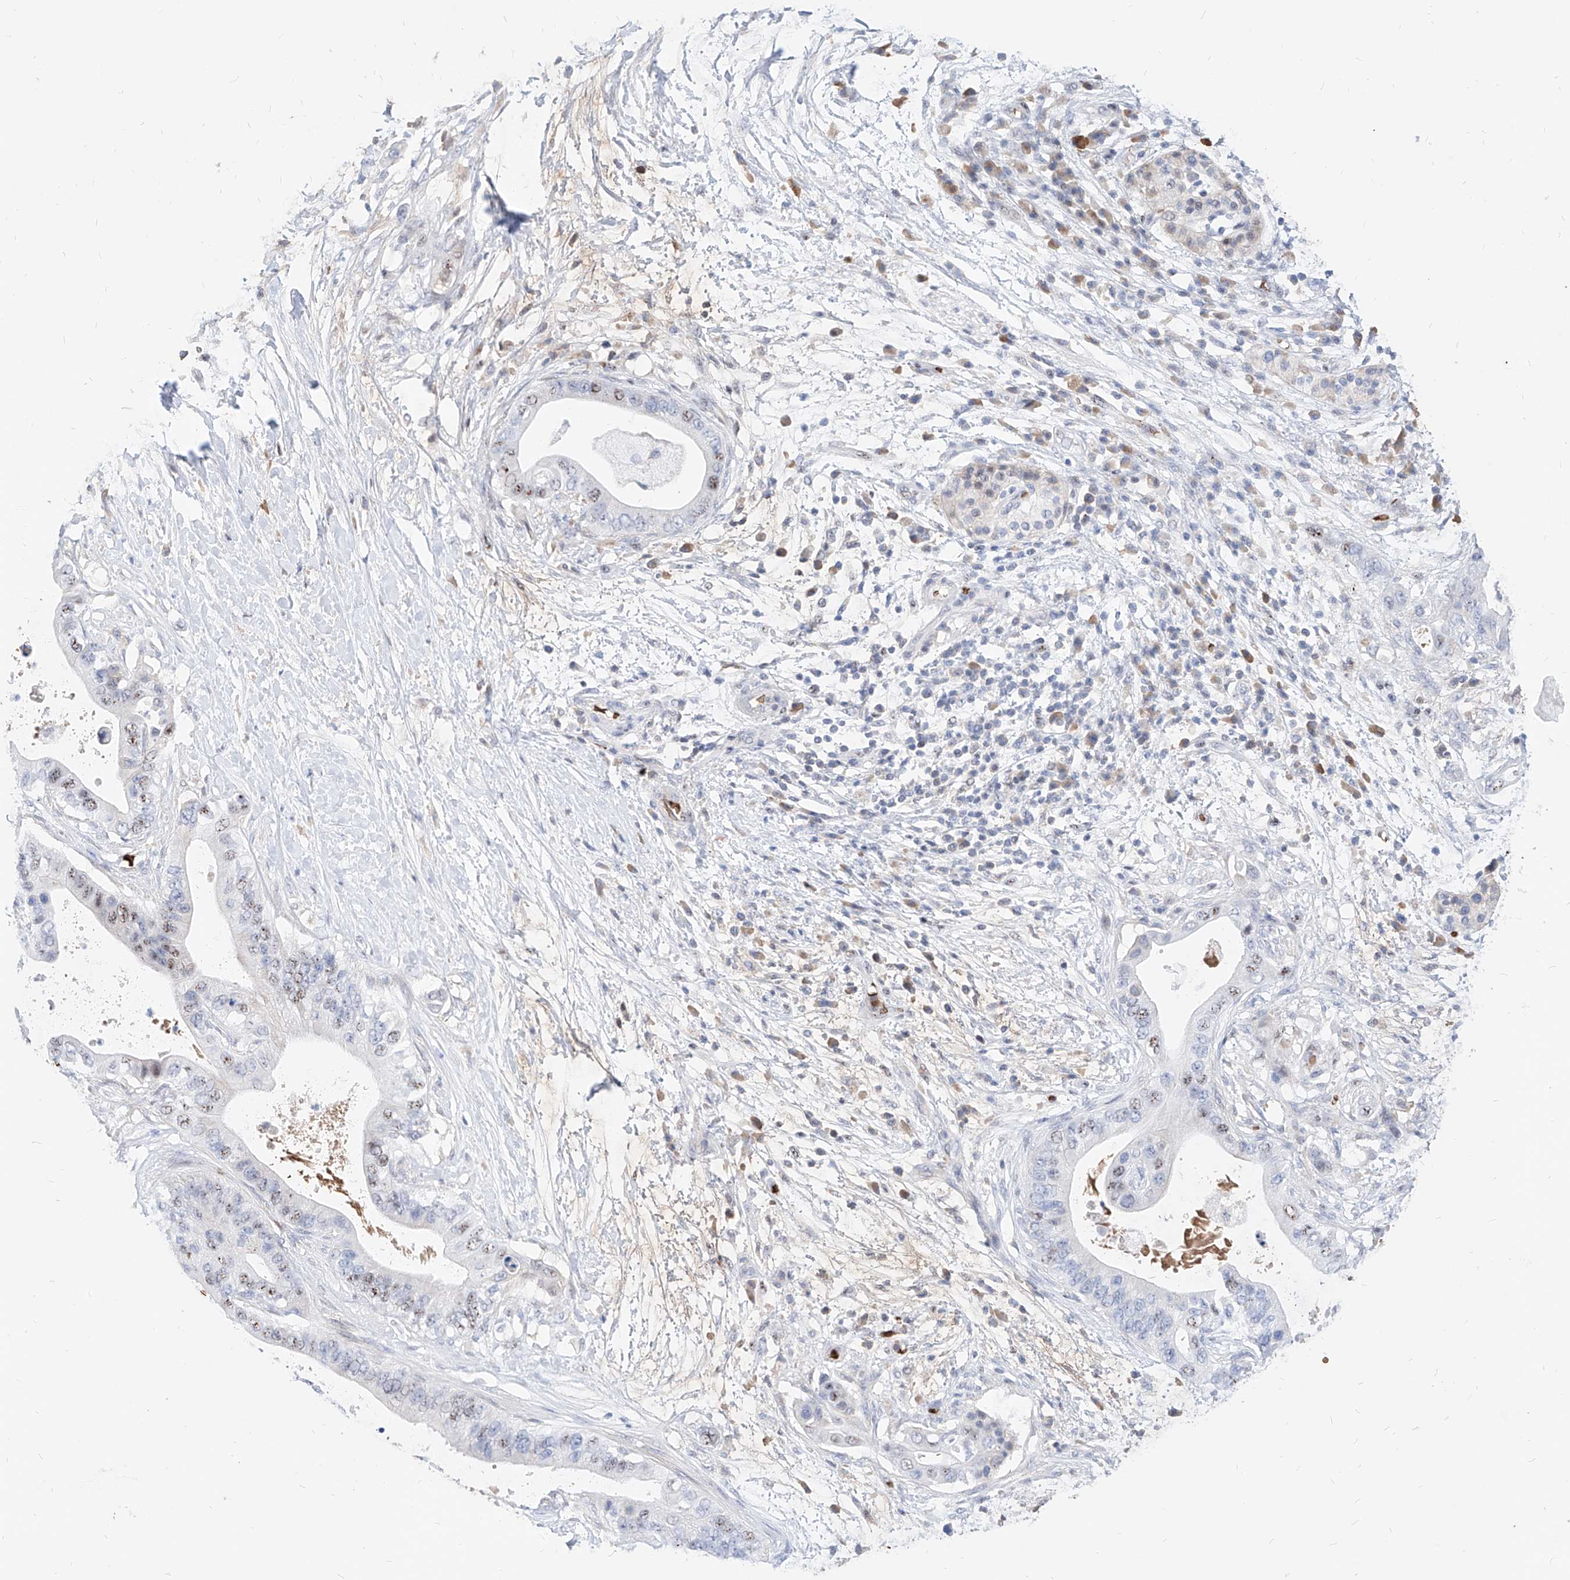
{"staining": {"intensity": "weak", "quantity": "<25%", "location": "nuclear"}, "tissue": "pancreatic cancer", "cell_type": "Tumor cells", "image_type": "cancer", "snomed": [{"axis": "morphology", "description": "Adenocarcinoma, NOS"}, {"axis": "topography", "description": "Pancreas"}], "caption": "The immunohistochemistry photomicrograph has no significant expression in tumor cells of pancreatic adenocarcinoma tissue.", "gene": "ZFP42", "patient": {"sex": "male", "age": 77}}